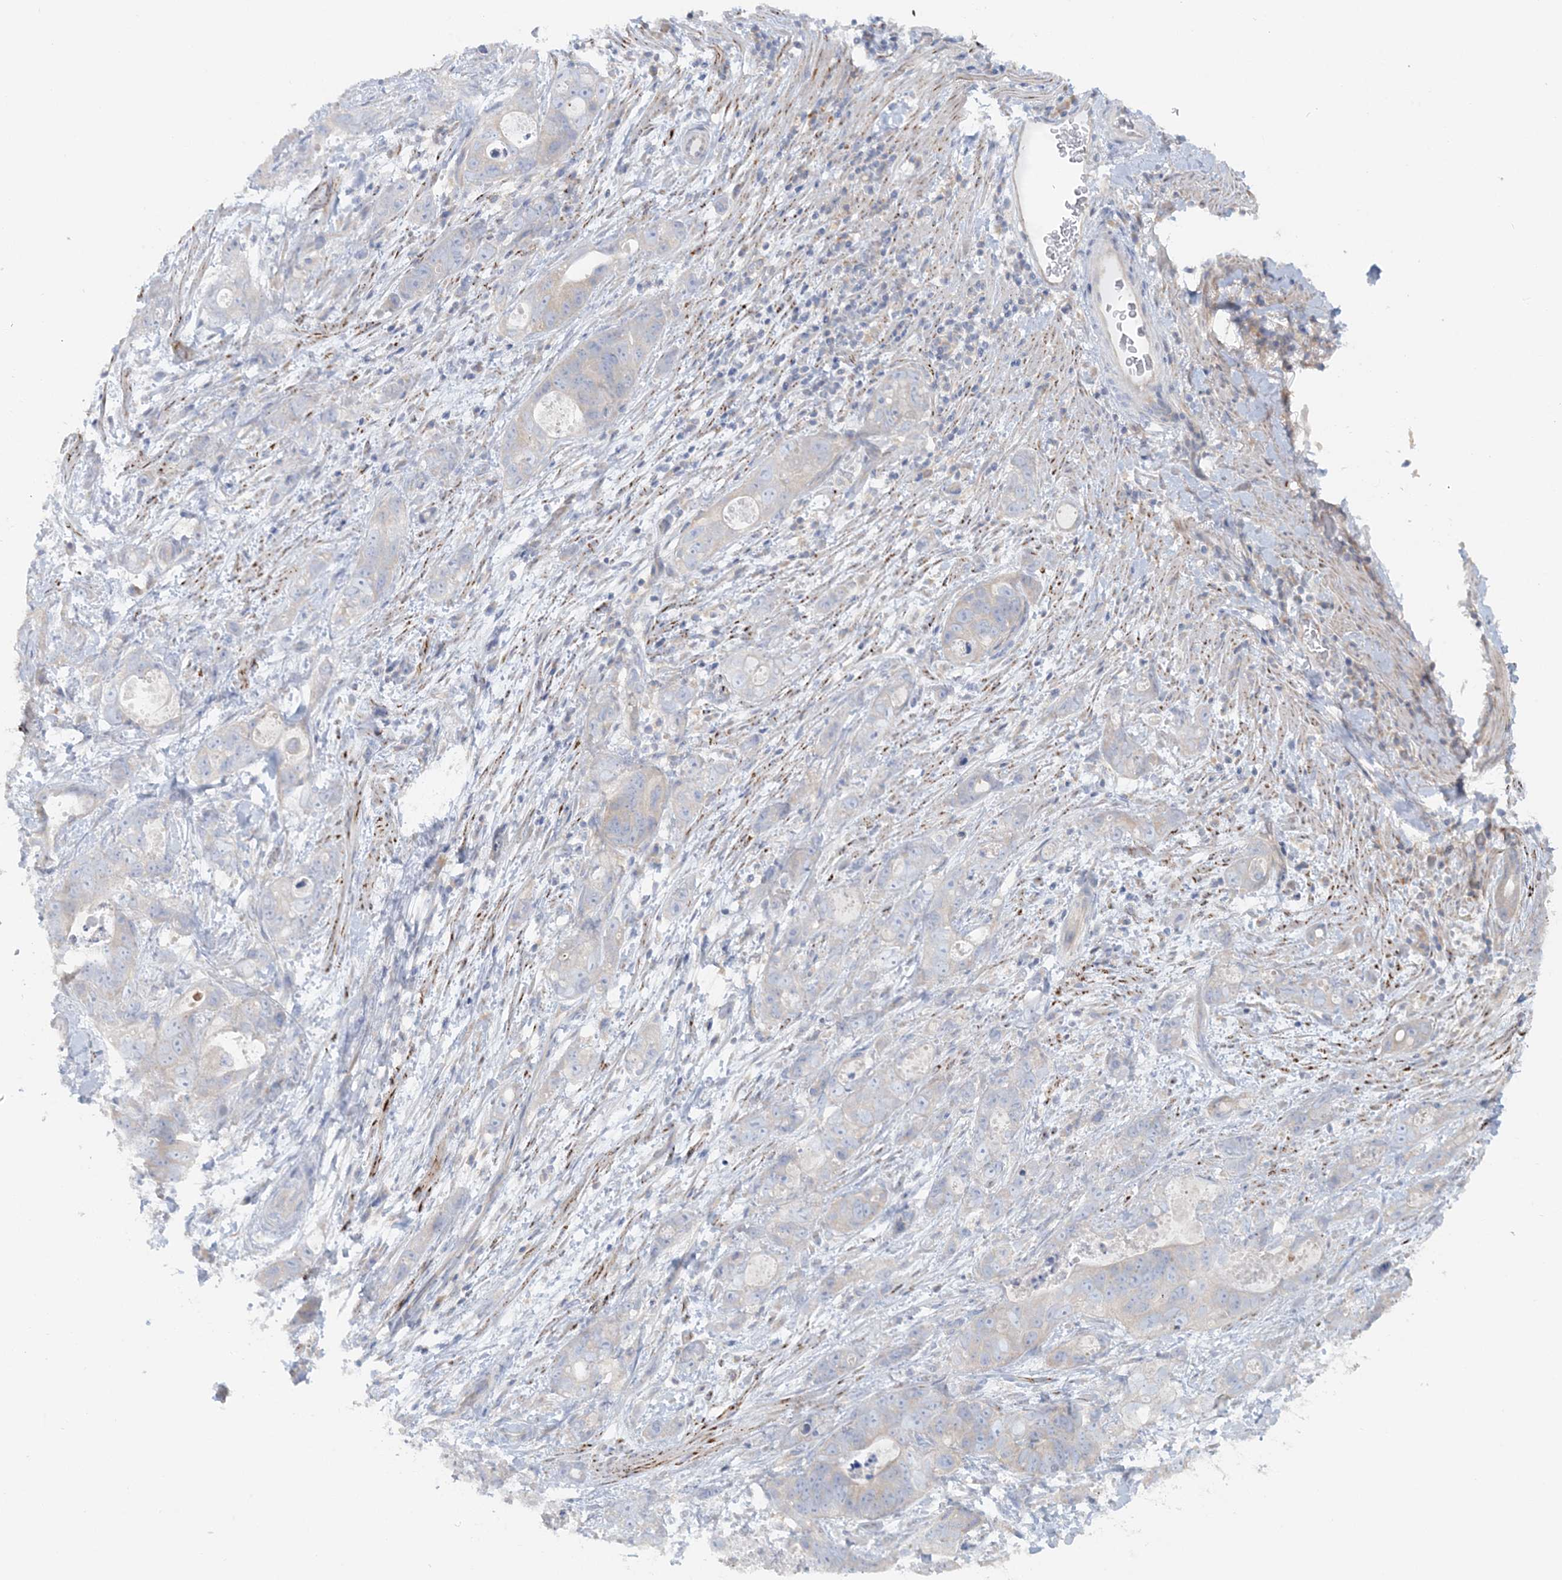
{"staining": {"intensity": "negative", "quantity": "none", "location": "none"}, "tissue": "stomach cancer", "cell_type": "Tumor cells", "image_type": "cancer", "snomed": [{"axis": "morphology", "description": "Normal tissue, NOS"}, {"axis": "morphology", "description": "Adenocarcinoma, NOS"}, {"axis": "topography", "description": "Stomach"}], "caption": "Protein analysis of stomach cancer reveals no significant expression in tumor cells.", "gene": "TBC1D5", "patient": {"sex": "female", "age": 89}}